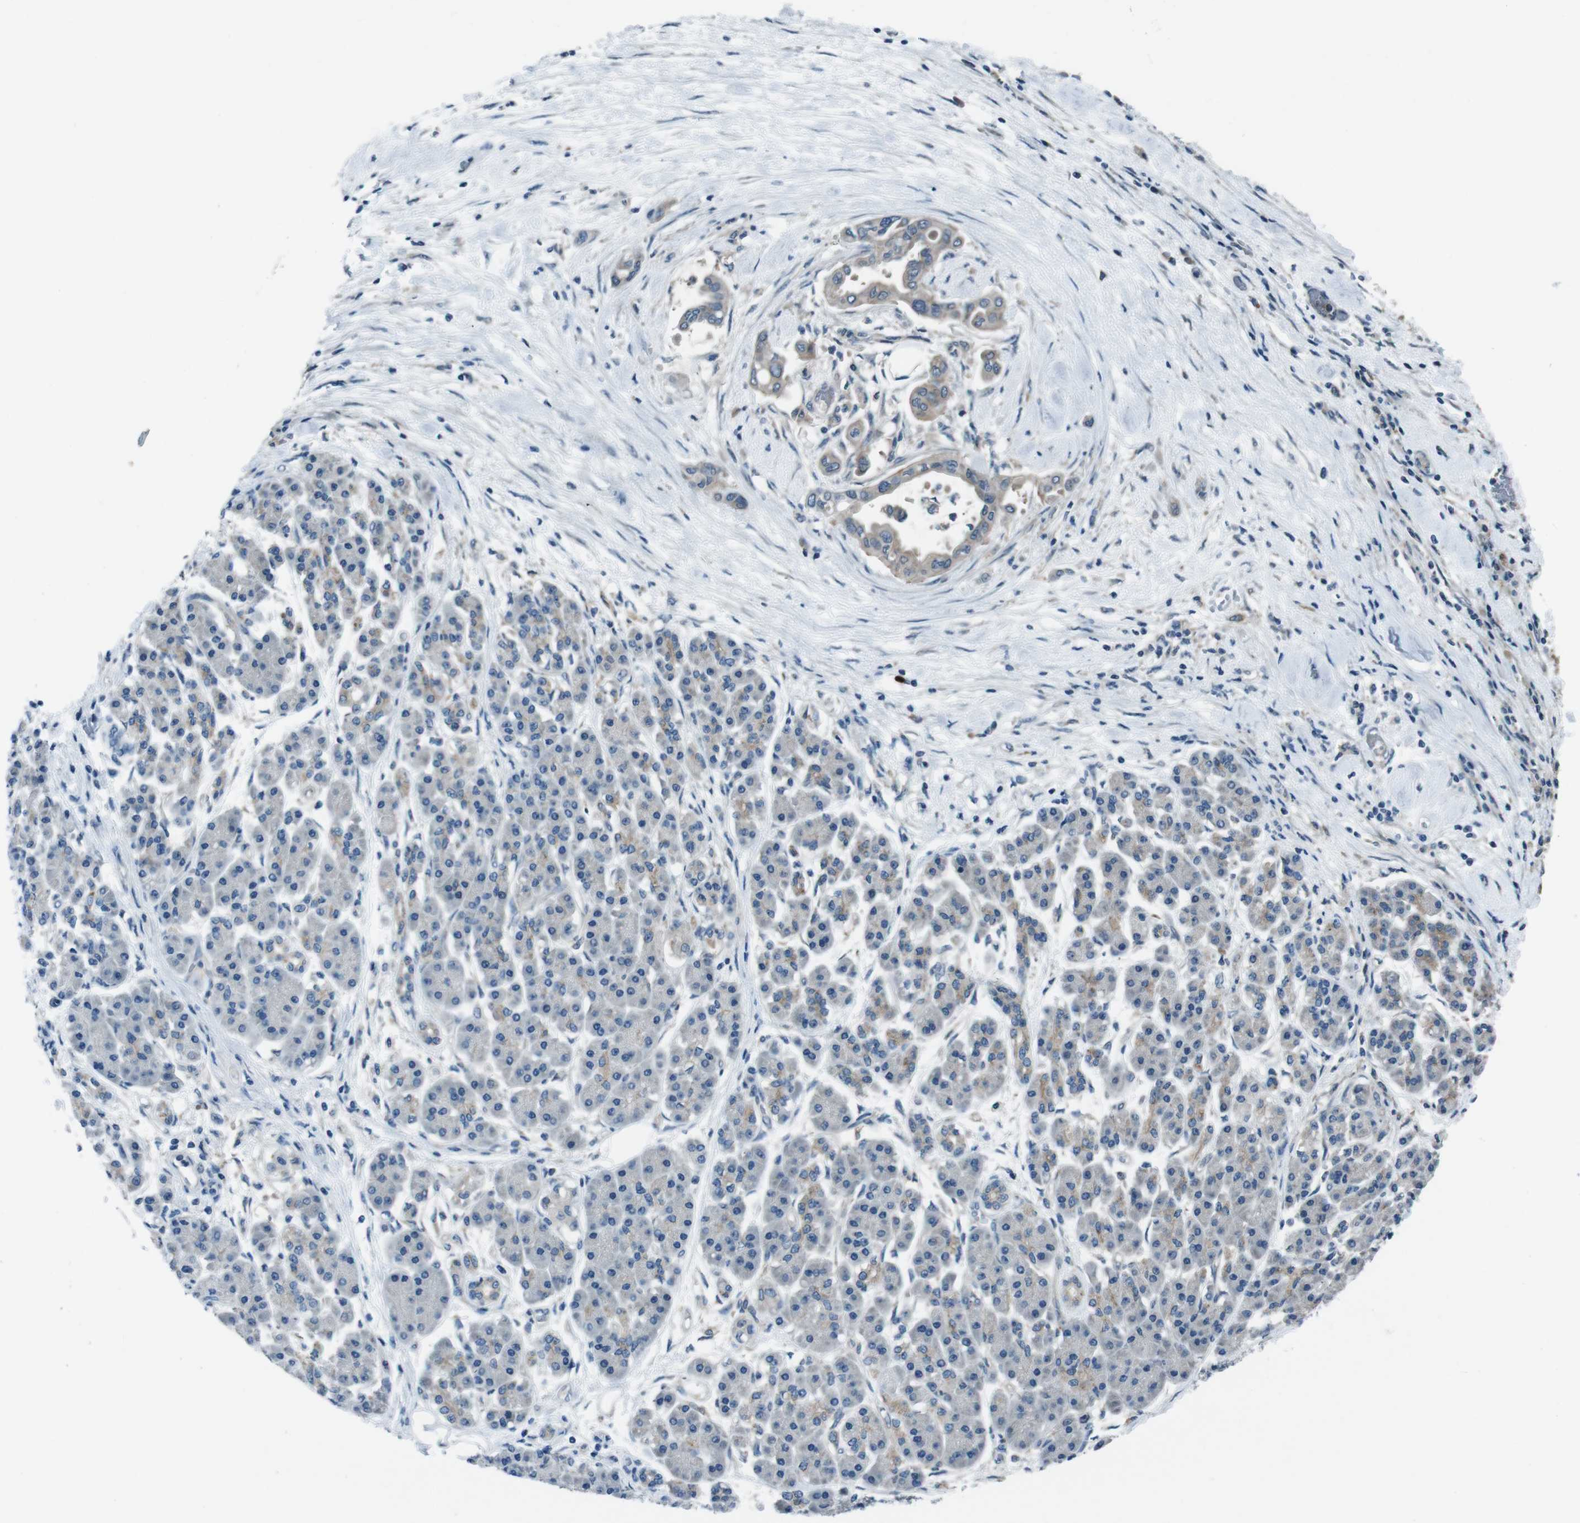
{"staining": {"intensity": "negative", "quantity": "none", "location": "none"}, "tissue": "pancreatic cancer", "cell_type": "Tumor cells", "image_type": "cancer", "snomed": [{"axis": "morphology", "description": "Adenocarcinoma, NOS"}, {"axis": "morphology", "description": "Adenocarcinoma, metastatic, NOS"}, {"axis": "topography", "description": "Lymph node"}, {"axis": "topography", "description": "Pancreas"}, {"axis": "topography", "description": "Duodenum"}], "caption": "Immunohistochemistry (IHC) photomicrograph of human pancreatic cancer (adenocarcinoma) stained for a protein (brown), which shows no expression in tumor cells.", "gene": "SLC27A4", "patient": {"sex": "female", "age": 64}}